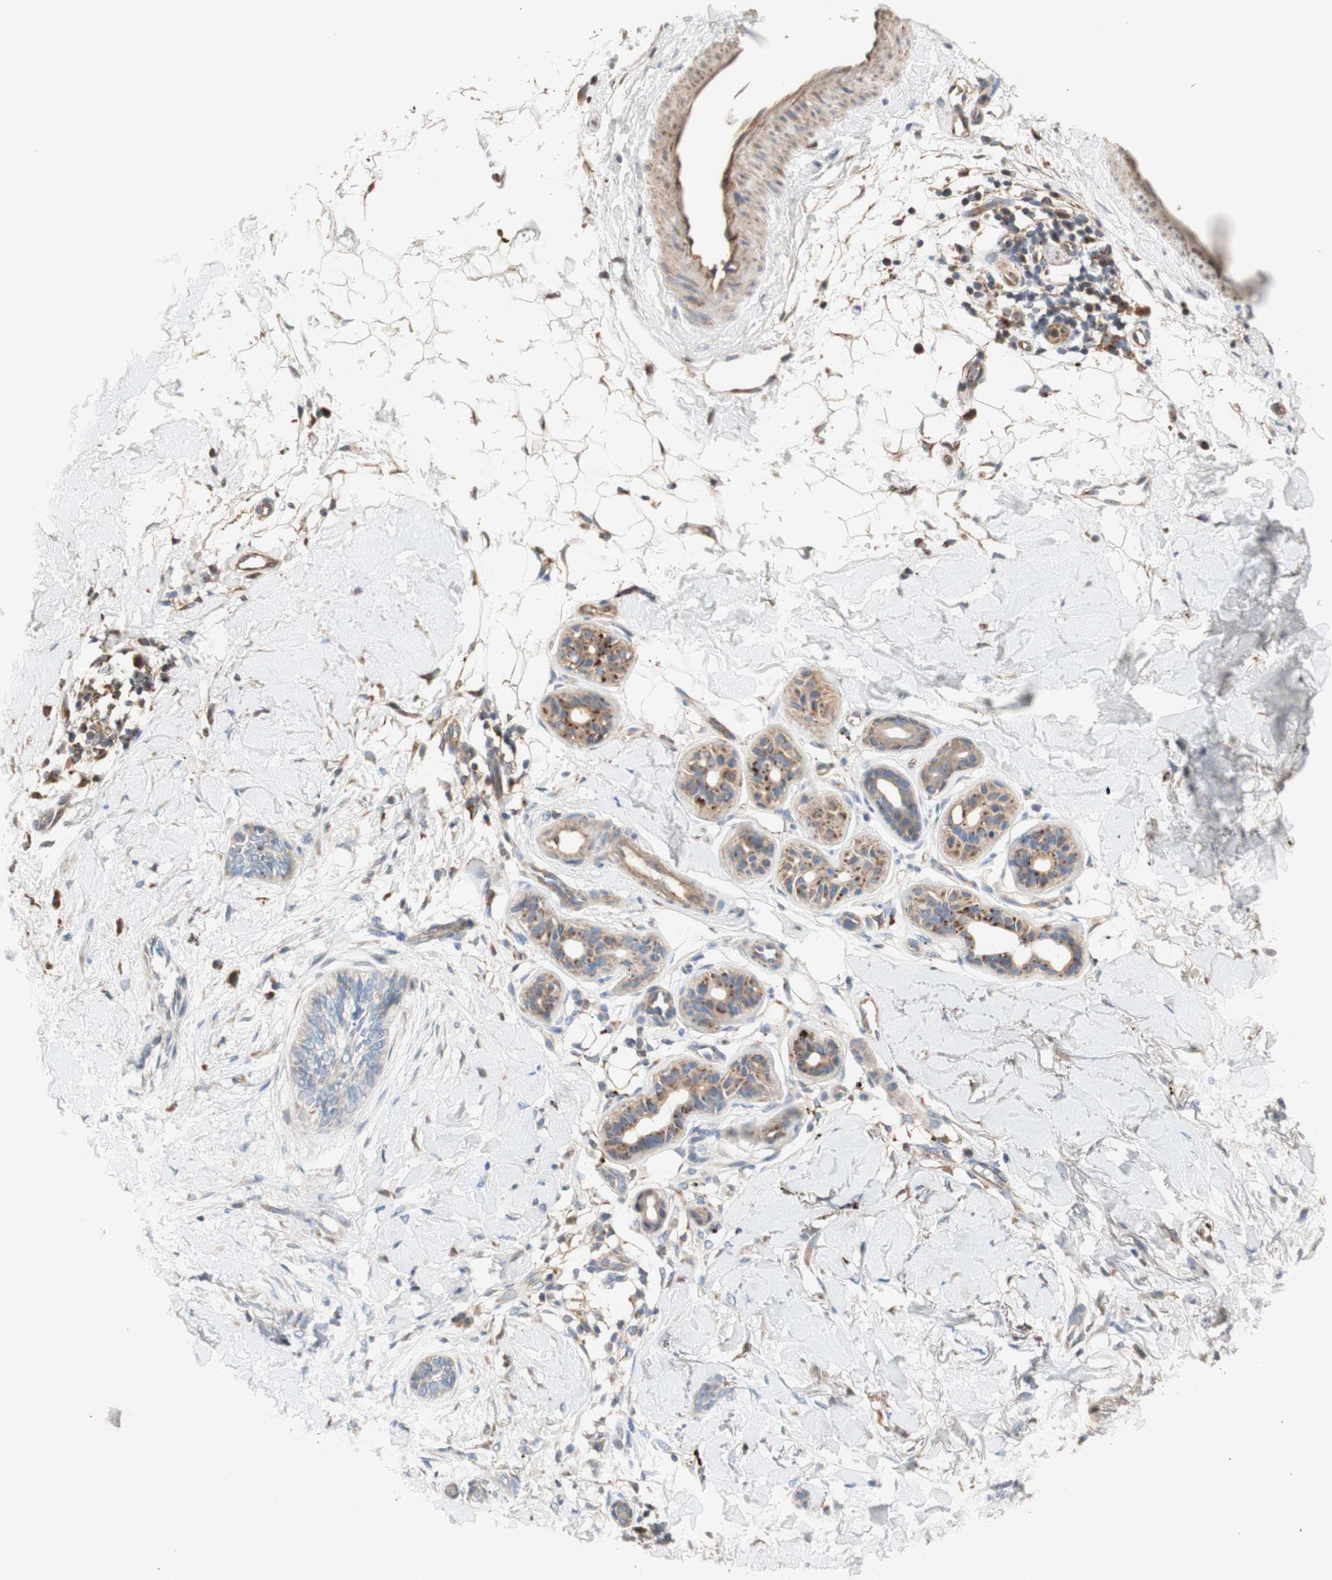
{"staining": {"intensity": "weak", "quantity": "25%-75%", "location": "cytoplasmic/membranous"}, "tissue": "skin cancer", "cell_type": "Tumor cells", "image_type": "cancer", "snomed": [{"axis": "morphology", "description": "Basal cell carcinoma"}, {"axis": "topography", "description": "Skin"}], "caption": "Immunohistochemical staining of skin cancer exhibits low levels of weak cytoplasmic/membranous protein positivity in about 25%-75% of tumor cells. (DAB = brown stain, brightfield microscopy at high magnification).", "gene": "PTPN21", "patient": {"sex": "female", "age": 58}}